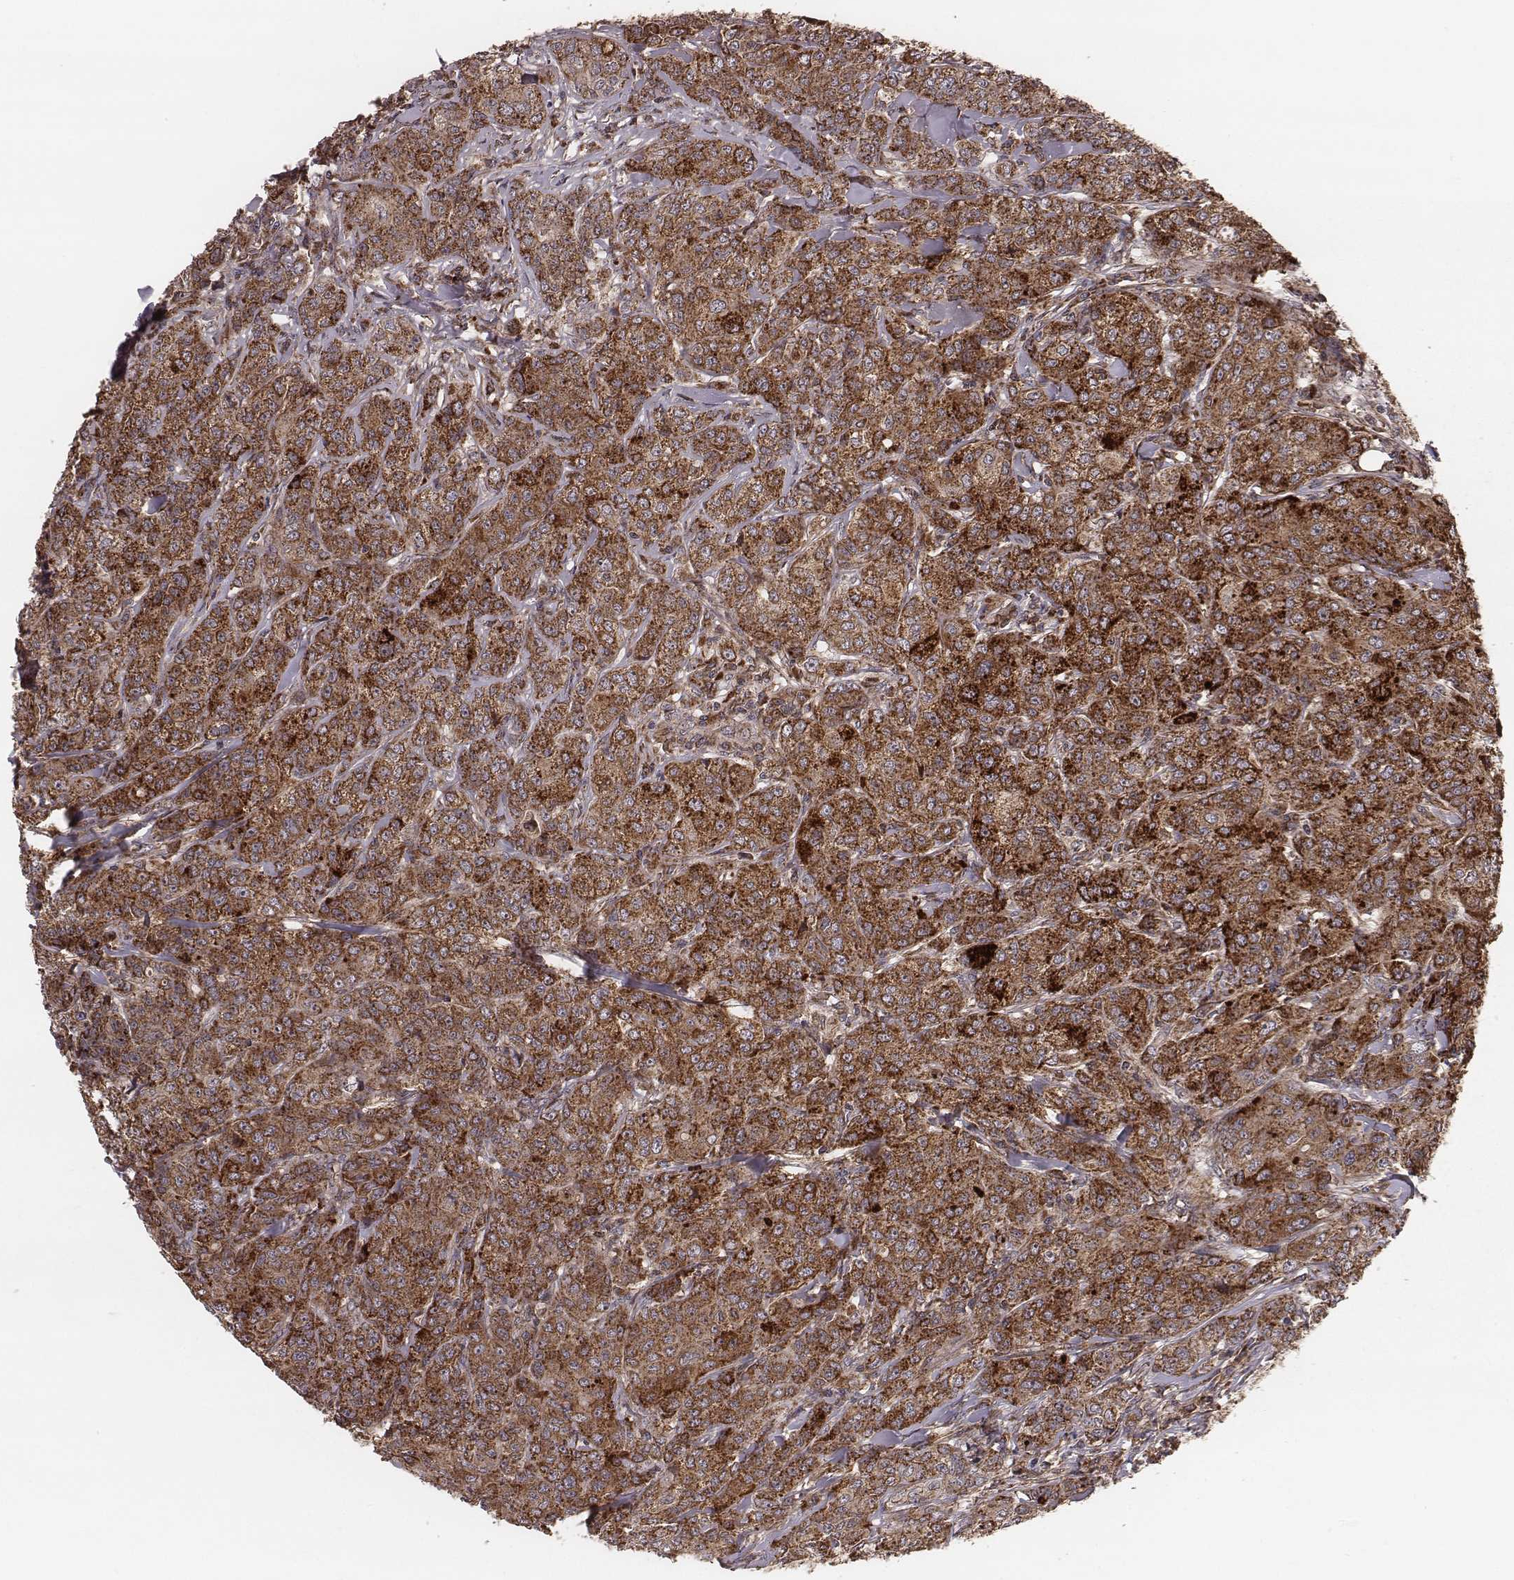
{"staining": {"intensity": "strong", "quantity": ">75%", "location": "cytoplasmic/membranous"}, "tissue": "breast cancer", "cell_type": "Tumor cells", "image_type": "cancer", "snomed": [{"axis": "morphology", "description": "Duct carcinoma"}, {"axis": "topography", "description": "Breast"}], "caption": "Strong cytoplasmic/membranous protein expression is present in approximately >75% of tumor cells in breast infiltrating ductal carcinoma.", "gene": "ZDHHC21", "patient": {"sex": "female", "age": 43}}